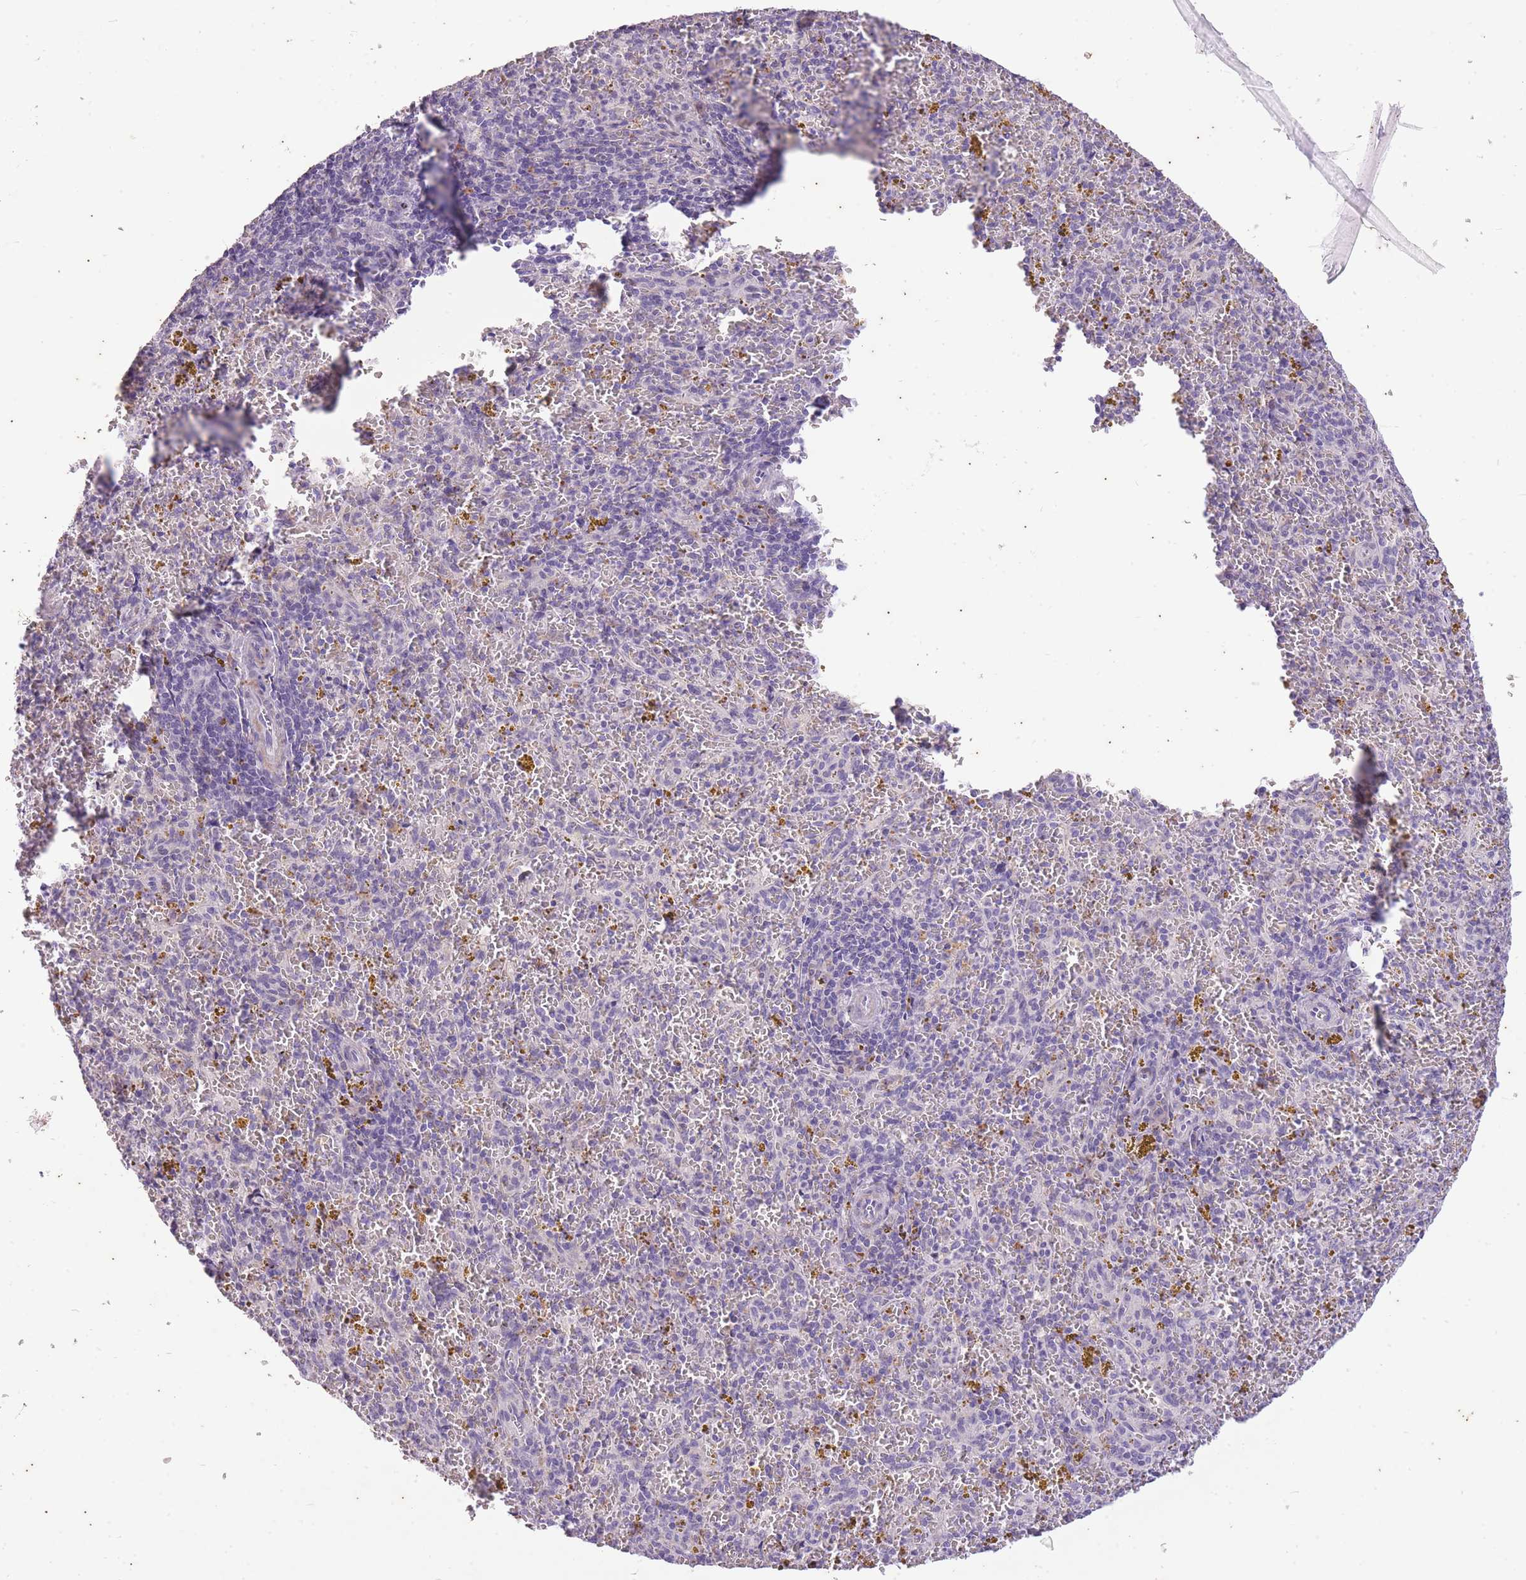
{"staining": {"intensity": "negative", "quantity": "none", "location": "none"}, "tissue": "spleen", "cell_type": "Cells in red pulp", "image_type": "normal", "snomed": [{"axis": "morphology", "description": "Normal tissue, NOS"}, {"axis": "topography", "description": "Spleen"}], "caption": "High magnification brightfield microscopy of normal spleen stained with DAB (3,3'-diaminobenzidine) (brown) and counterstained with hematoxylin (blue): cells in red pulp show no significant expression. (DAB (3,3'-diaminobenzidine) immunohistochemistry (IHC) visualized using brightfield microscopy, high magnification).", "gene": "CNTNAP3B", "patient": {"sex": "male", "age": 57}}